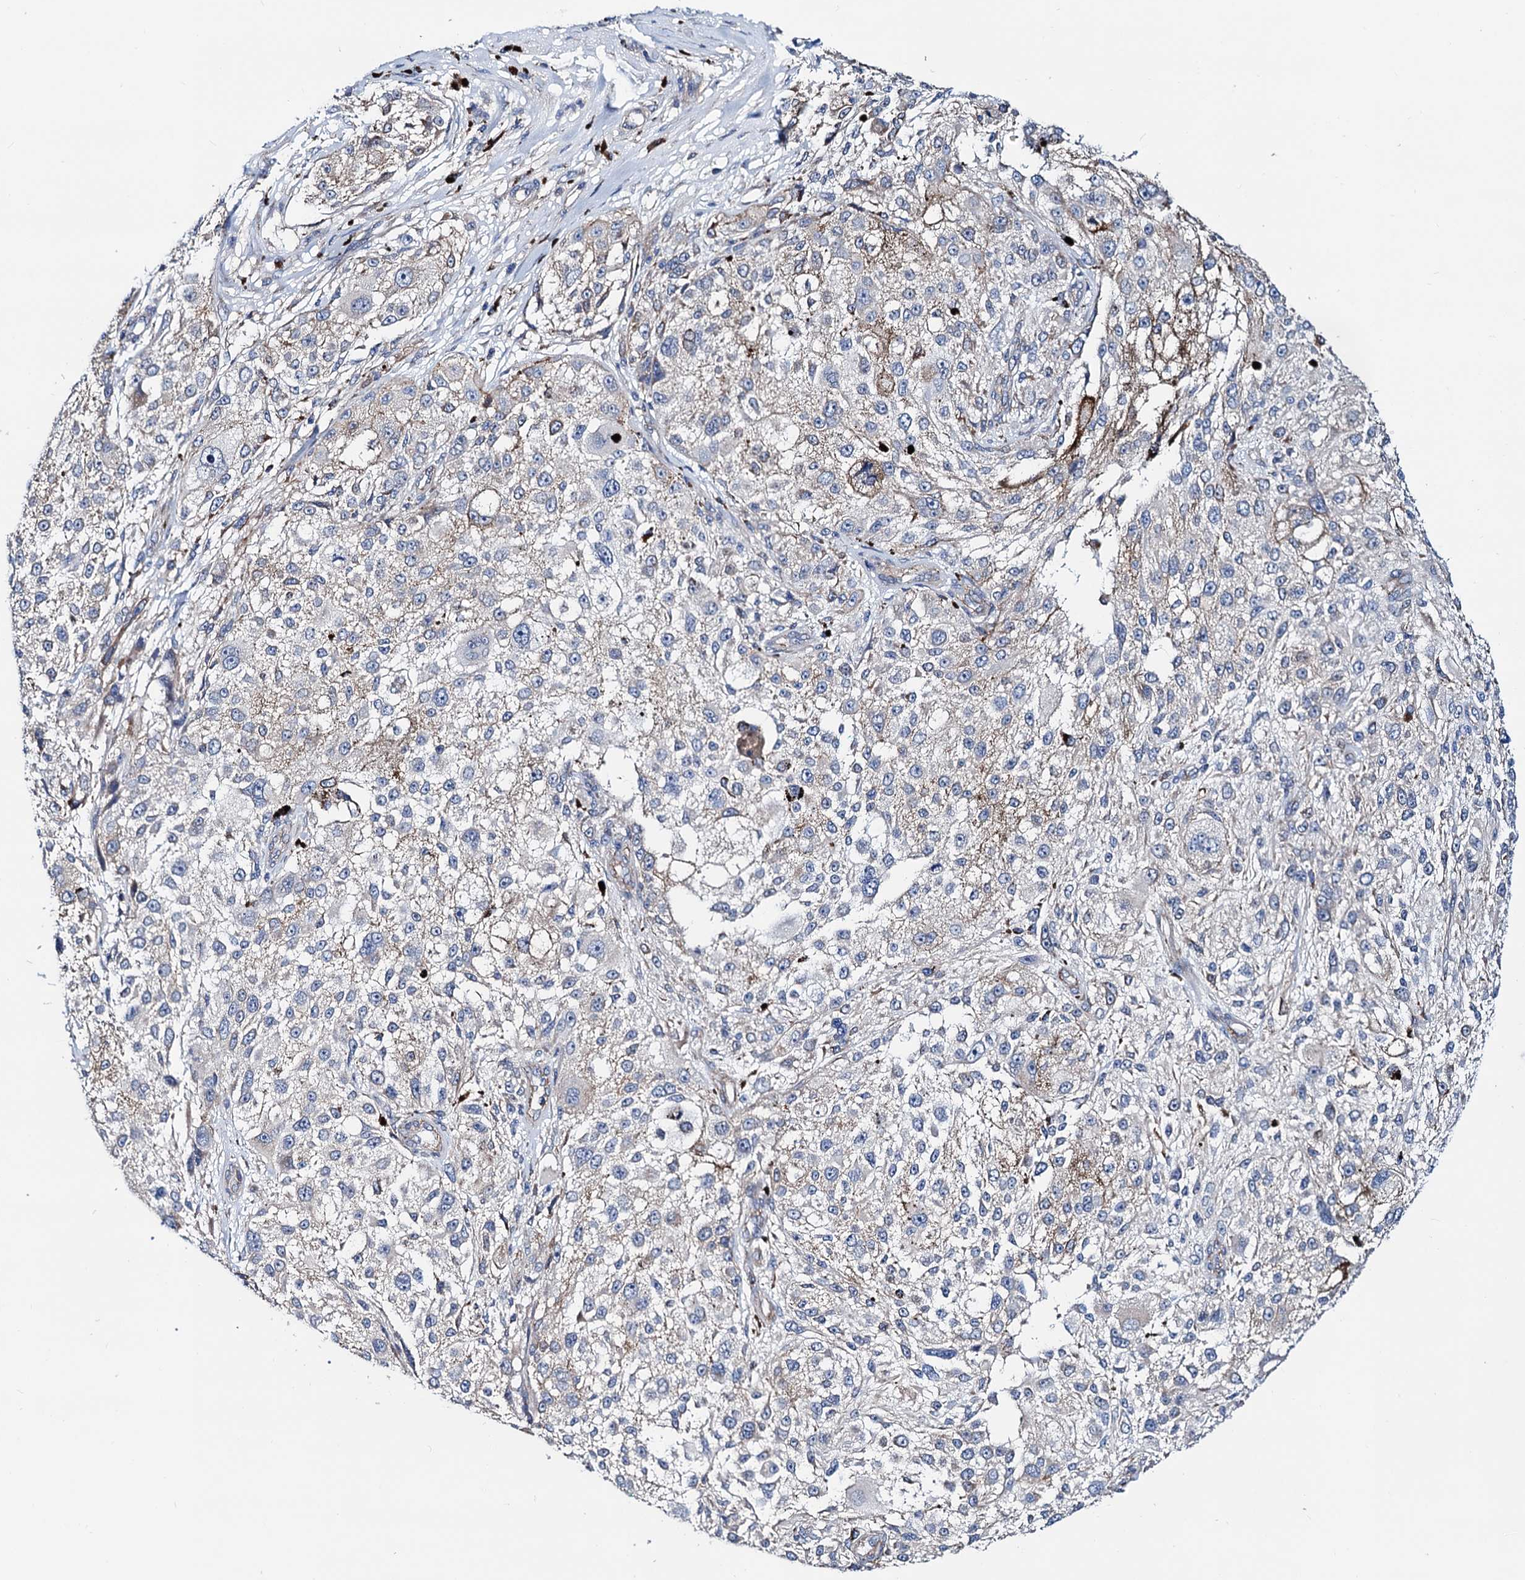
{"staining": {"intensity": "negative", "quantity": "none", "location": "none"}, "tissue": "melanoma", "cell_type": "Tumor cells", "image_type": "cancer", "snomed": [{"axis": "morphology", "description": "Necrosis, NOS"}, {"axis": "morphology", "description": "Malignant melanoma, NOS"}, {"axis": "topography", "description": "Skin"}], "caption": "A high-resolution histopathology image shows immunohistochemistry staining of malignant melanoma, which exhibits no significant positivity in tumor cells.", "gene": "GCOM1", "patient": {"sex": "female", "age": 87}}